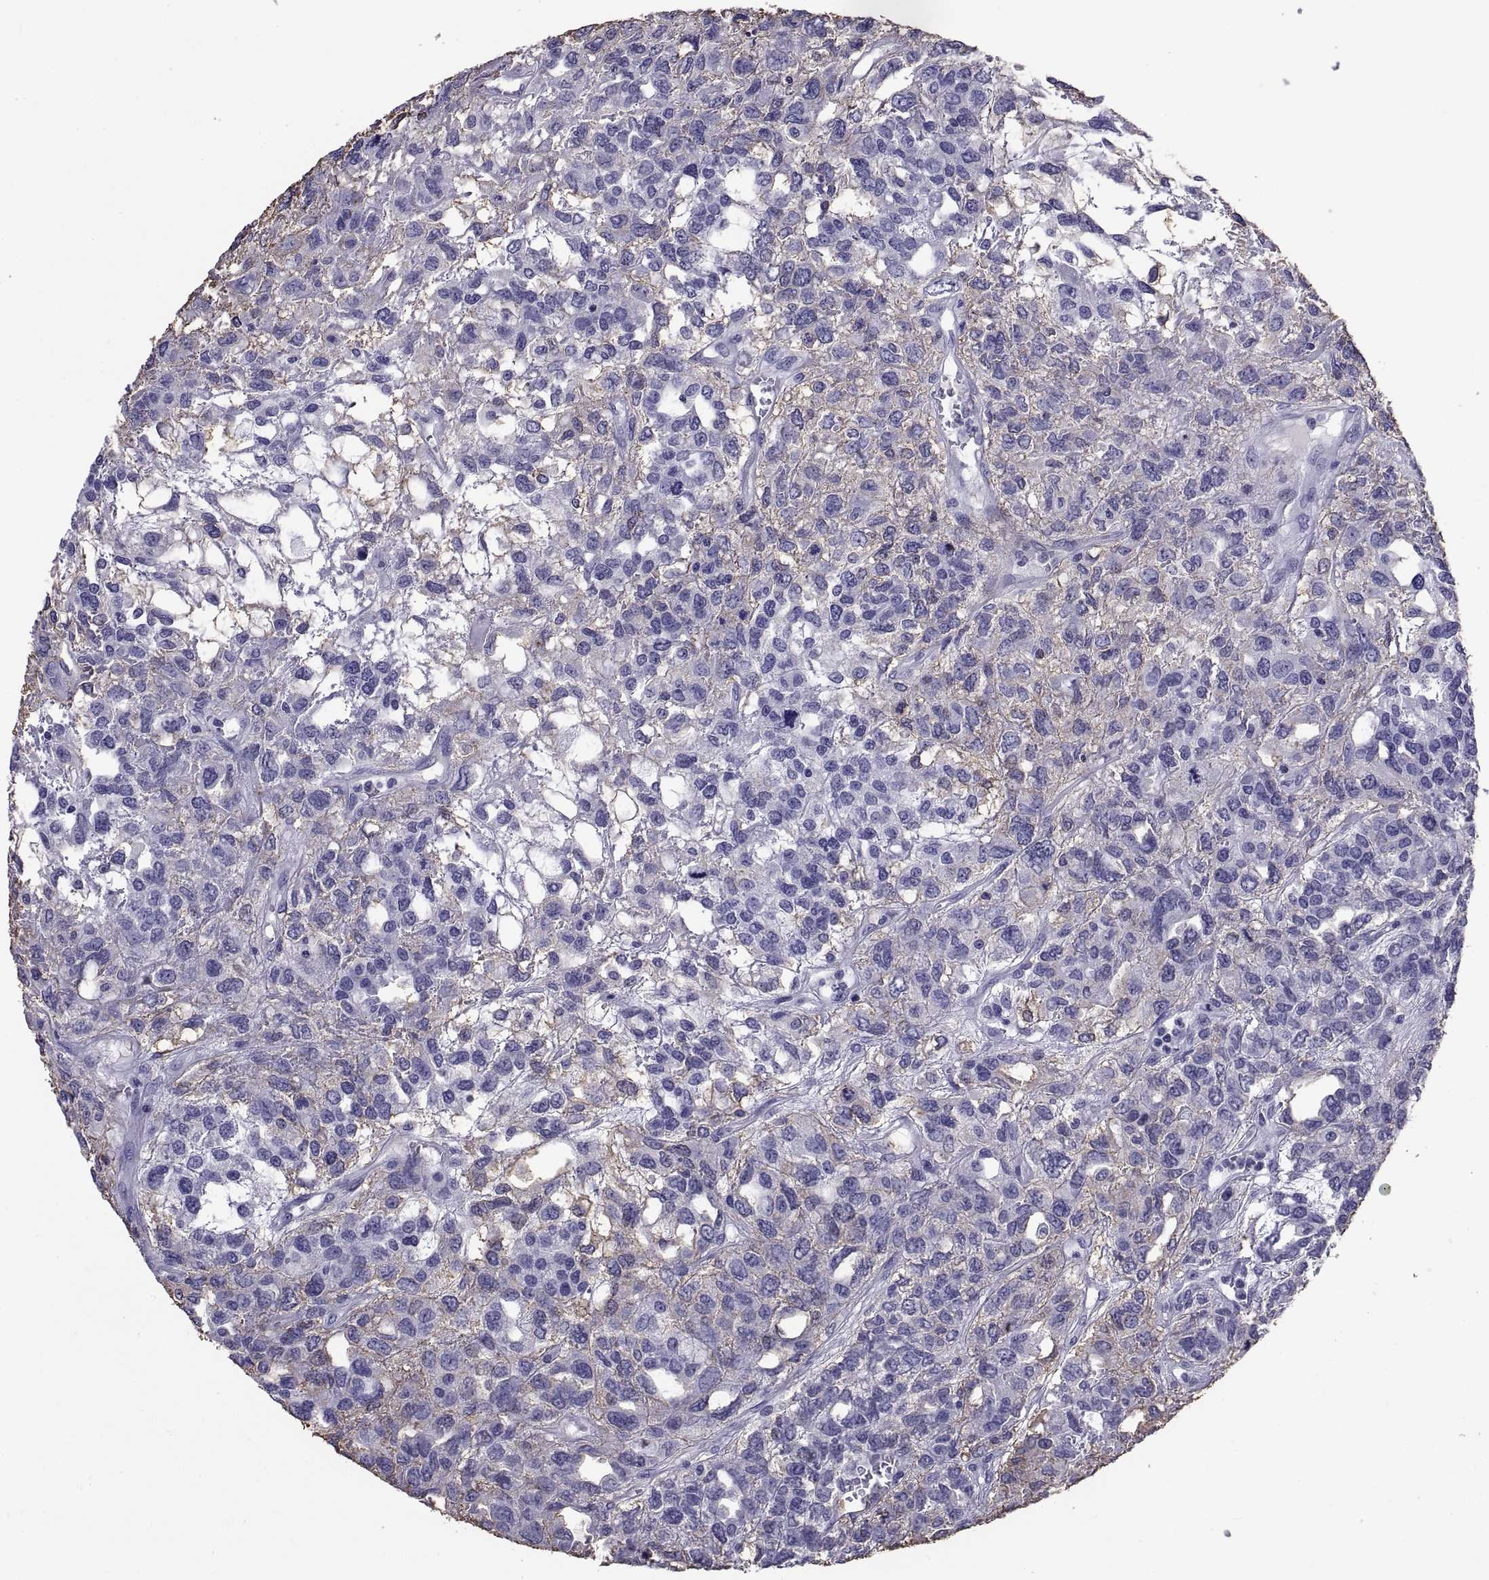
{"staining": {"intensity": "negative", "quantity": "none", "location": "none"}, "tissue": "testis cancer", "cell_type": "Tumor cells", "image_type": "cancer", "snomed": [{"axis": "morphology", "description": "Seminoma, NOS"}, {"axis": "topography", "description": "Testis"}], "caption": "The immunohistochemistry photomicrograph has no significant staining in tumor cells of testis cancer (seminoma) tissue.", "gene": "TGFBR3L", "patient": {"sex": "male", "age": 52}}